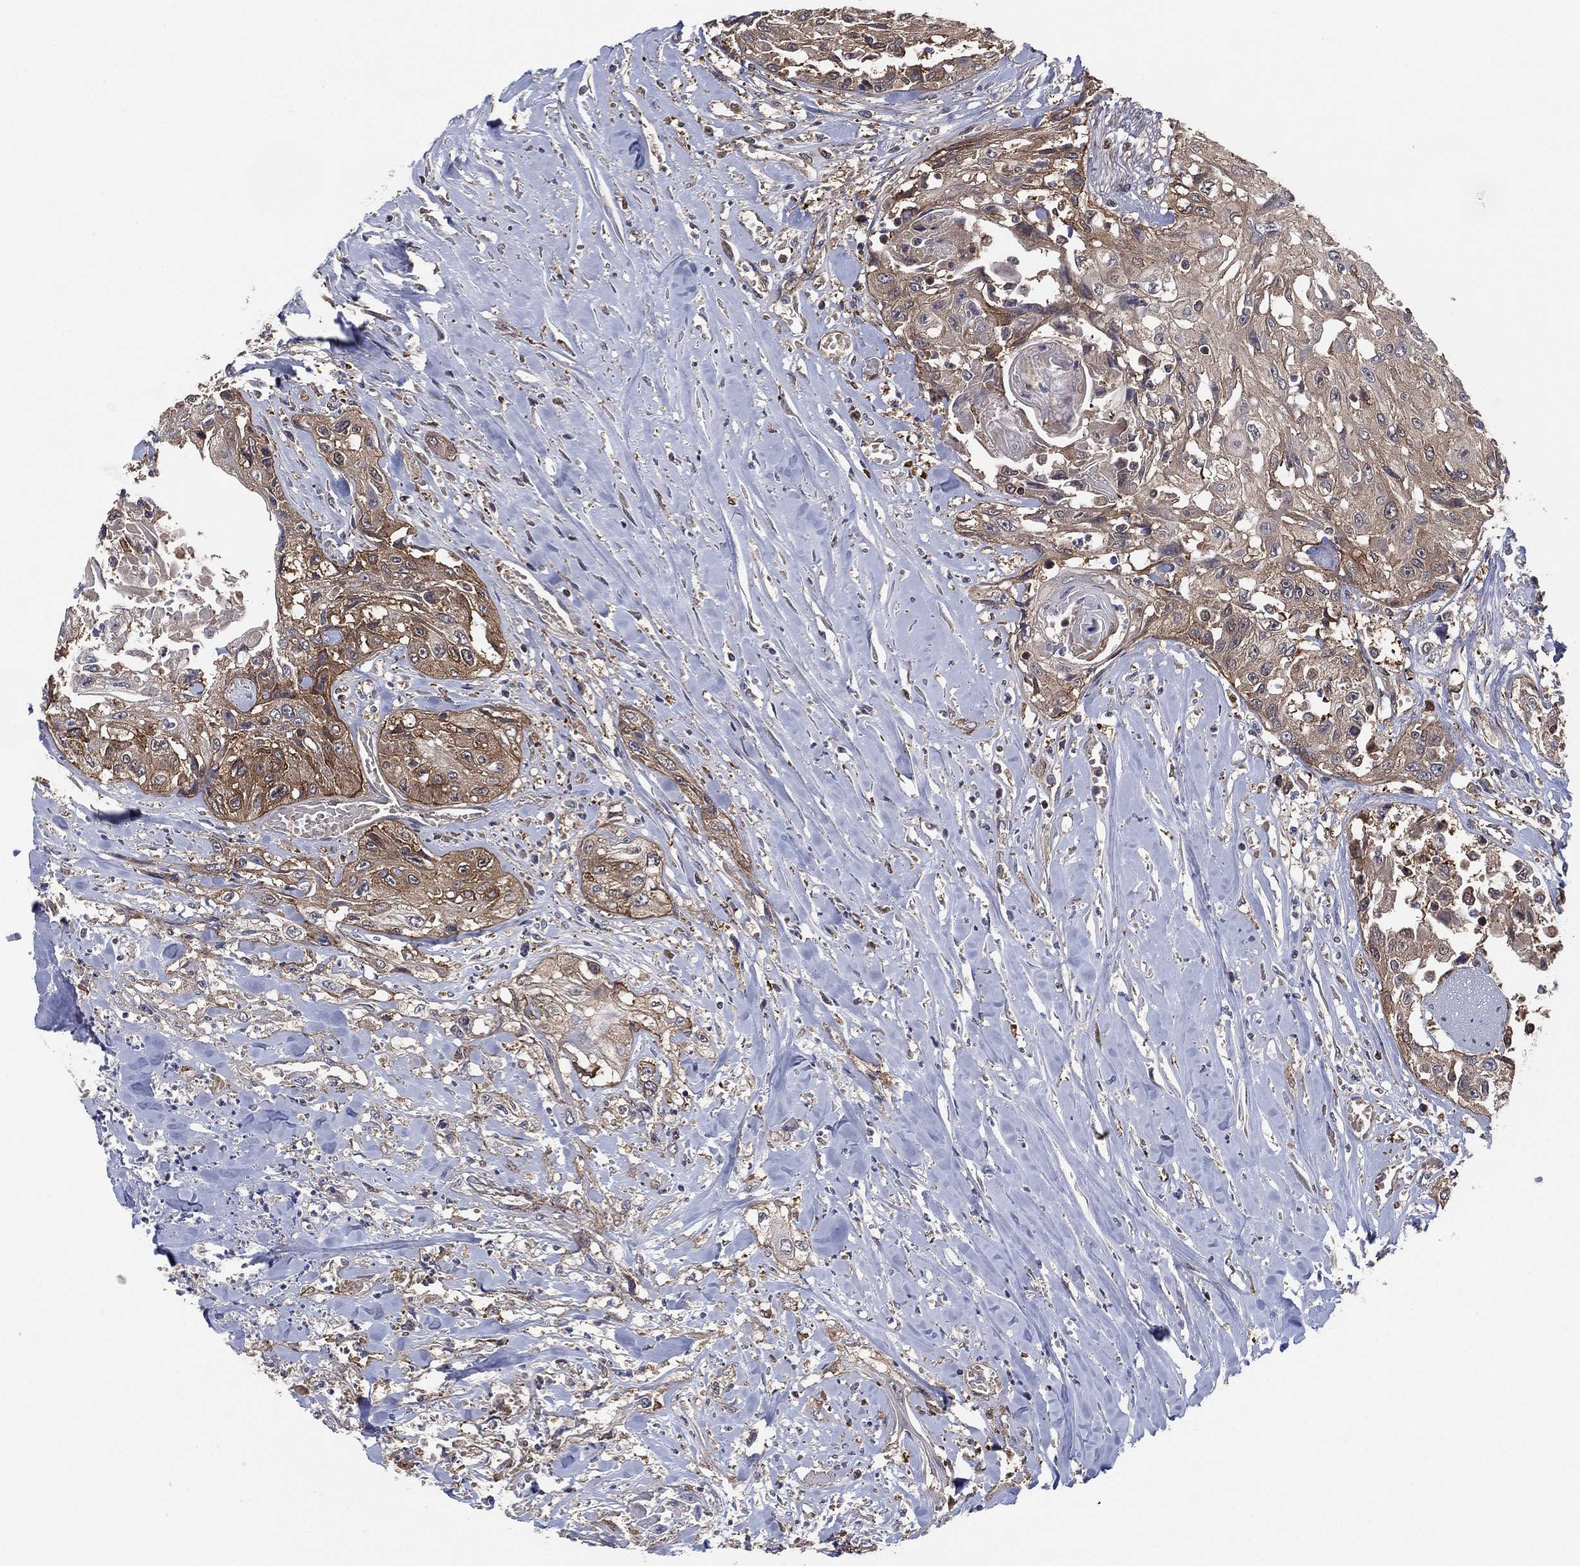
{"staining": {"intensity": "moderate", "quantity": "<25%", "location": "cytoplasmic/membranous"}, "tissue": "head and neck cancer", "cell_type": "Tumor cells", "image_type": "cancer", "snomed": [{"axis": "morphology", "description": "Normal tissue, NOS"}, {"axis": "morphology", "description": "Squamous cell carcinoma, NOS"}, {"axis": "topography", "description": "Oral tissue"}, {"axis": "topography", "description": "Peripheral nerve tissue"}, {"axis": "topography", "description": "Head-Neck"}], "caption": "This photomicrograph reveals immunohistochemistry staining of squamous cell carcinoma (head and neck), with low moderate cytoplasmic/membranous expression in about <25% of tumor cells.", "gene": "PSMG4", "patient": {"sex": "female", "age": 59}}